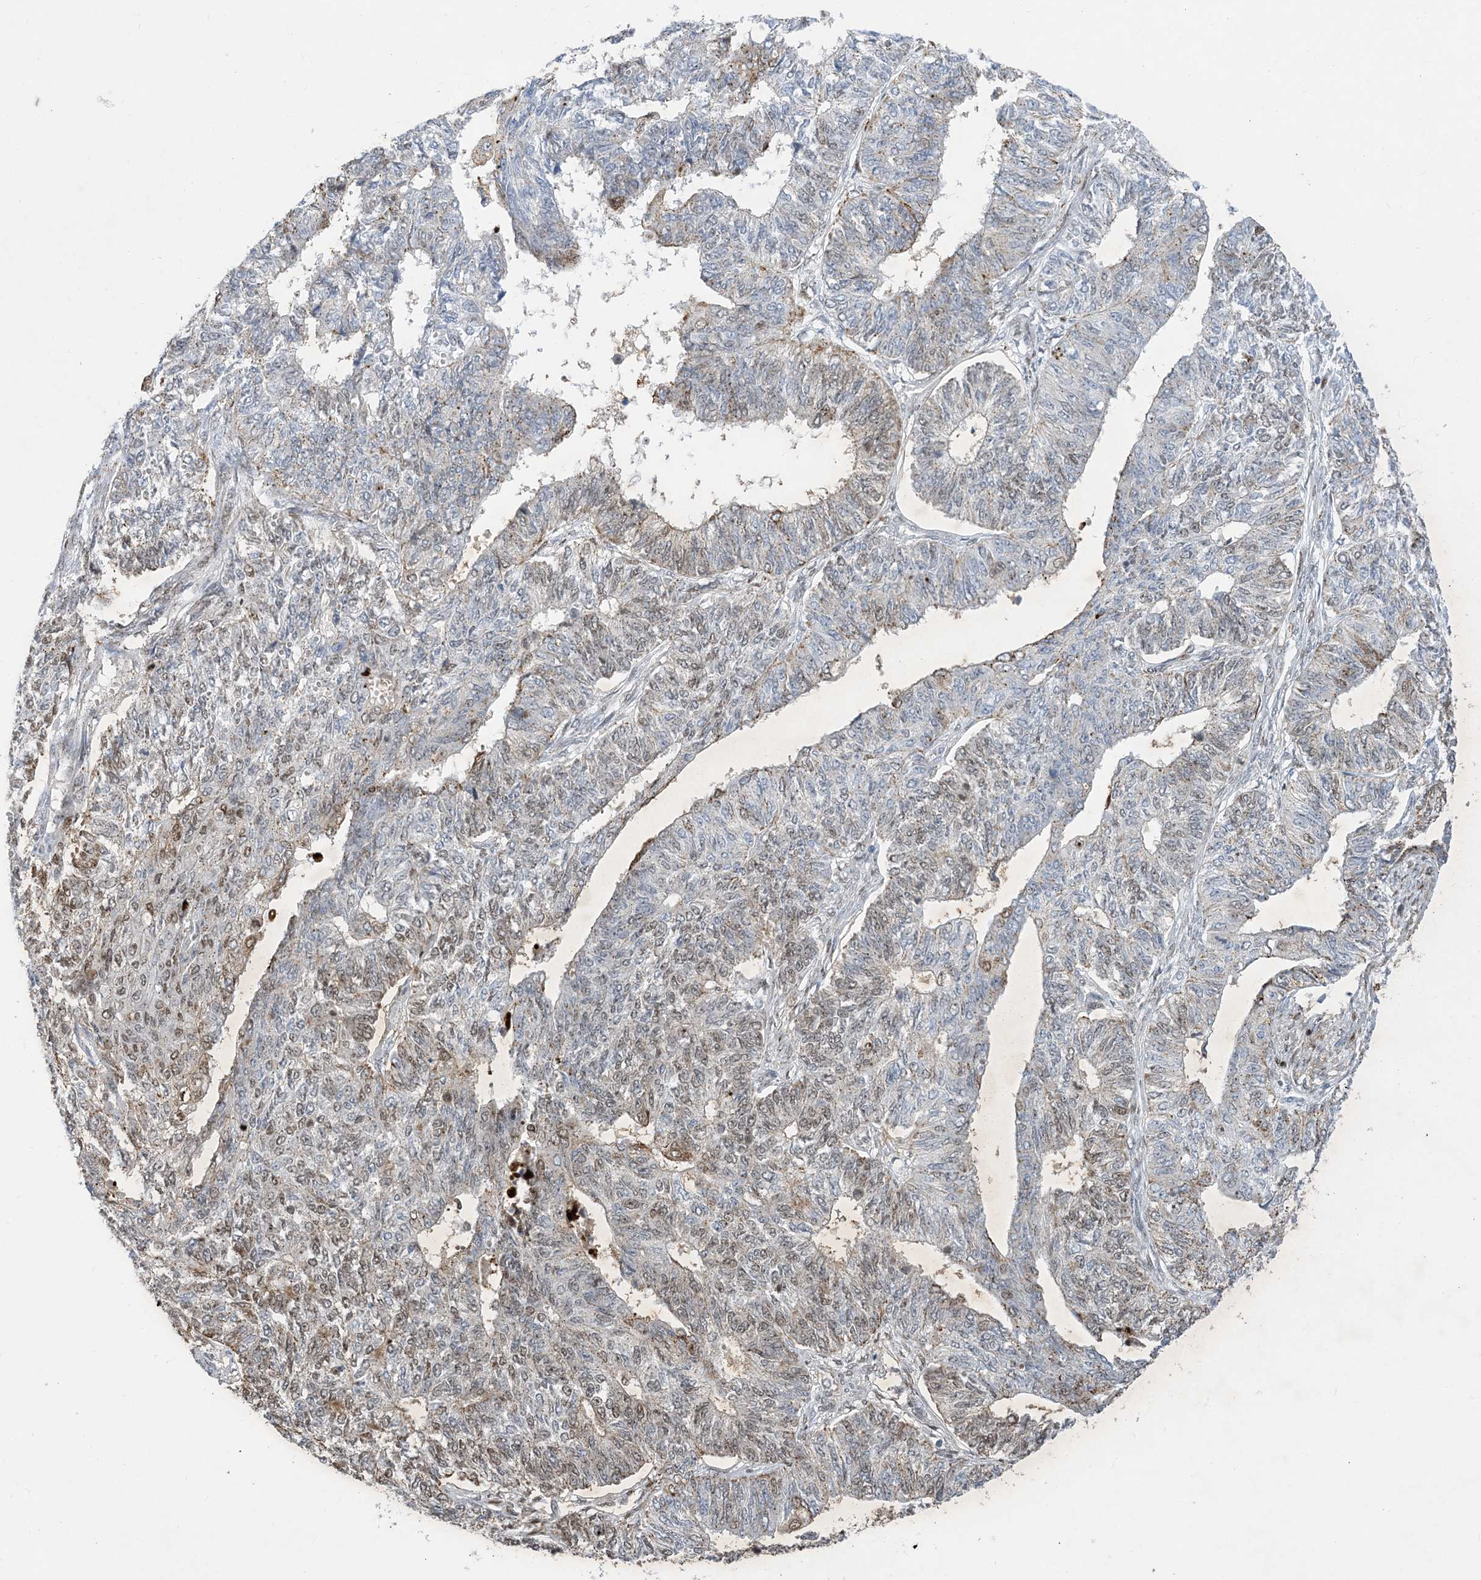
{"staining": {"intensity": "weak", "quantity": "<25%", "location": "cytoplasmic/membranous,nuclear"}, "tissue": "endometrial cancer", "cell_type": "Tumor cells", "image_type": "cancer", "snomed": [{"axis": "morphology", "description": "Adenocarcinoma, NOS"}, {"axis": "topography", "description": "Endometrium"}], "caption": "Tumor cells are negative for brown protein staining in adenocarcinoma (endometrial). Nuclei are stained in blue.", "gene": "SLC25A53", "patient": {"sex": "female", "age": 32}}